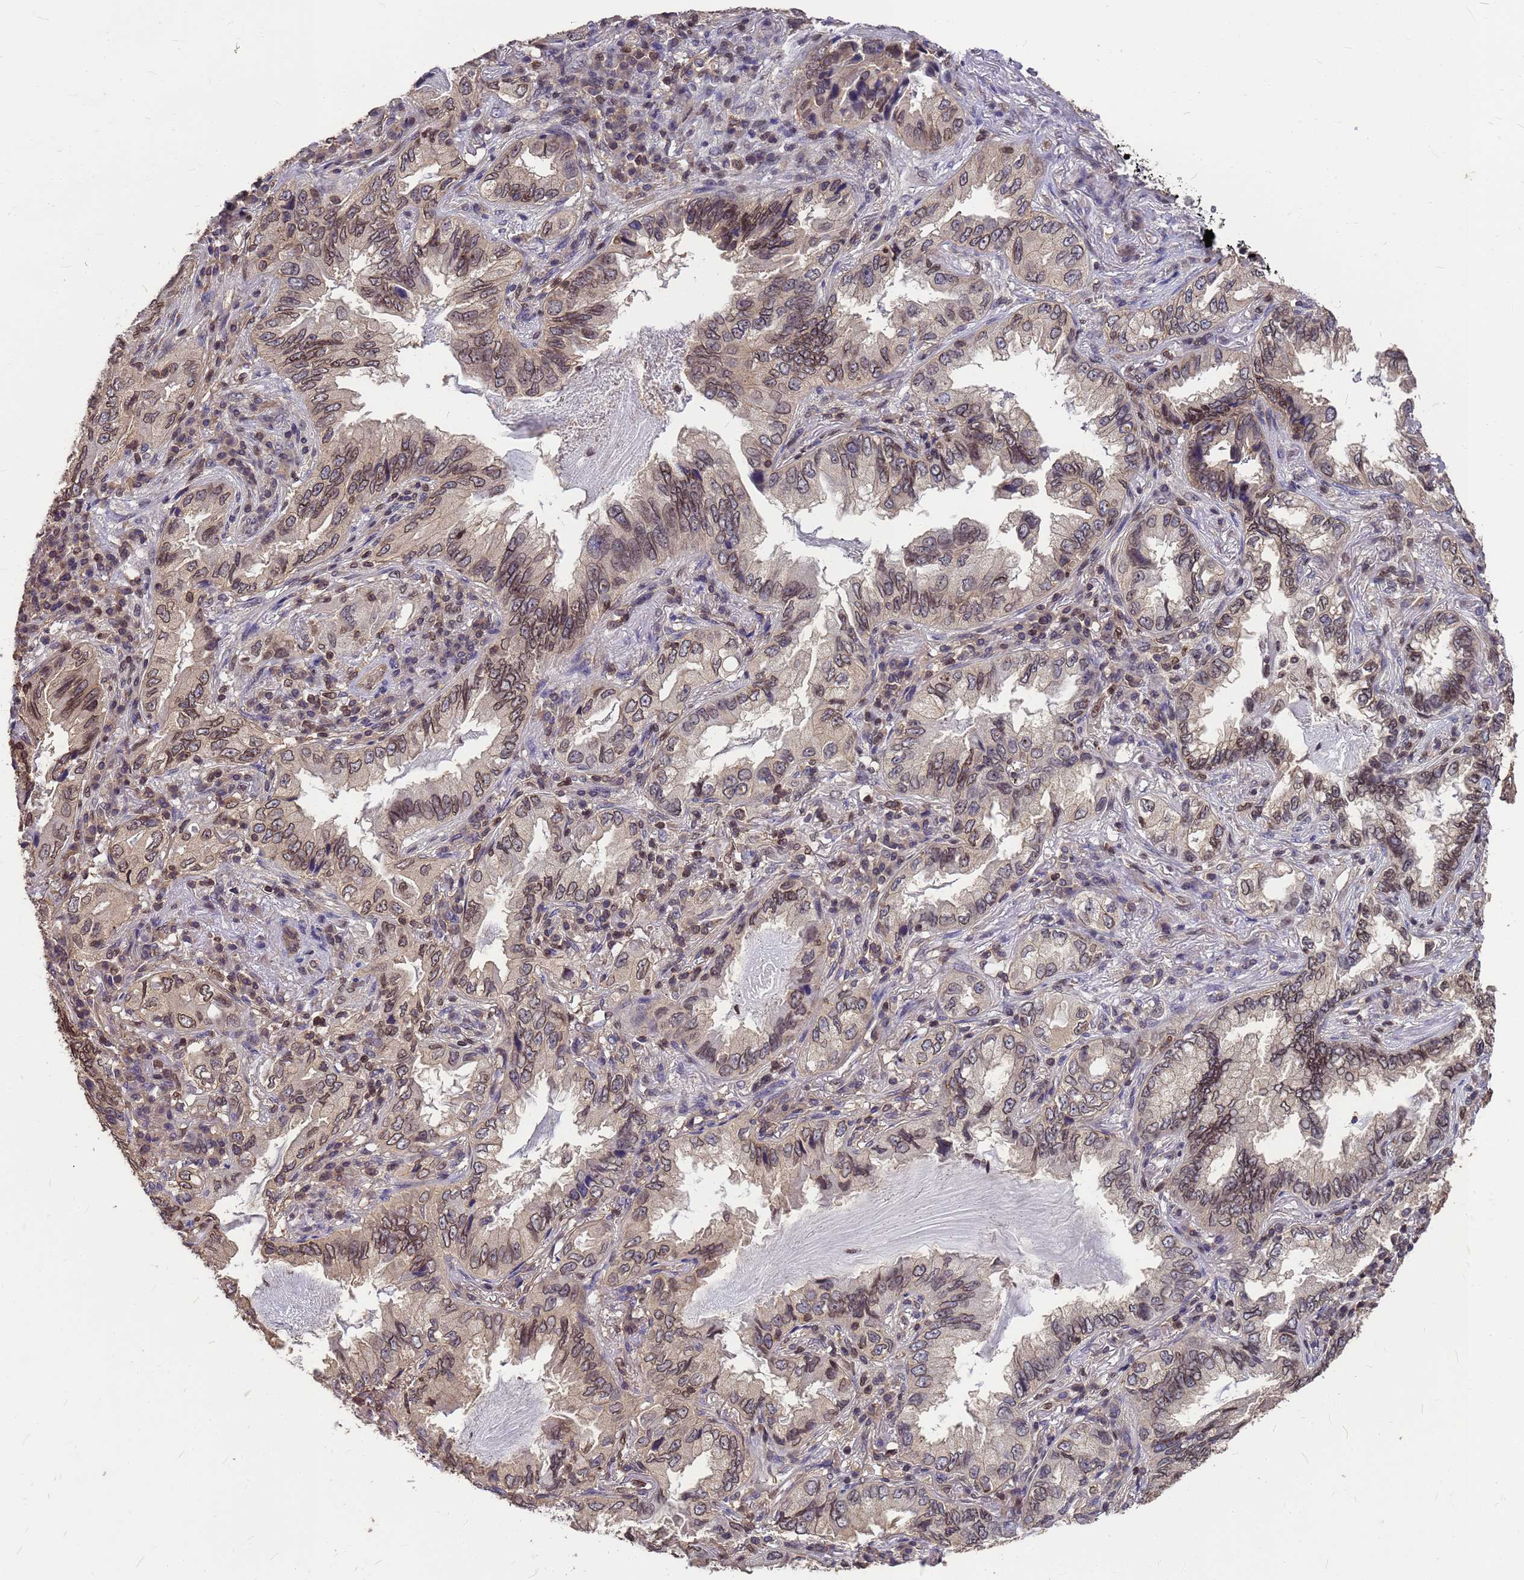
{"staining": {"intensity": "moderate", "quantity": "25%-75%", "location": "cytoplasmic/membranous,nuclear"}, "tissue": "lung cancer", "cell_type": "Tumor cells", "image_type": "cancer", "snomed": [{"axis": "morphology", "description": "Adenocarcinoma, NOS"}, {"axis": "topography", "description": "Lung"}], "caption": "IHC photomicrograph of neoplastic tissue: lung cancer (adenocarcinoma) stained using immunohistochemistry shows medium levels of moderate protein expression localized specifically in the cytoplasmic/membranous and nuclear of tumor cells, appearing as a cytoplasmic/membranous and nuclear brown color.", "gene": "C1orf35", "patient": {"sex": "female", "age": 69}}